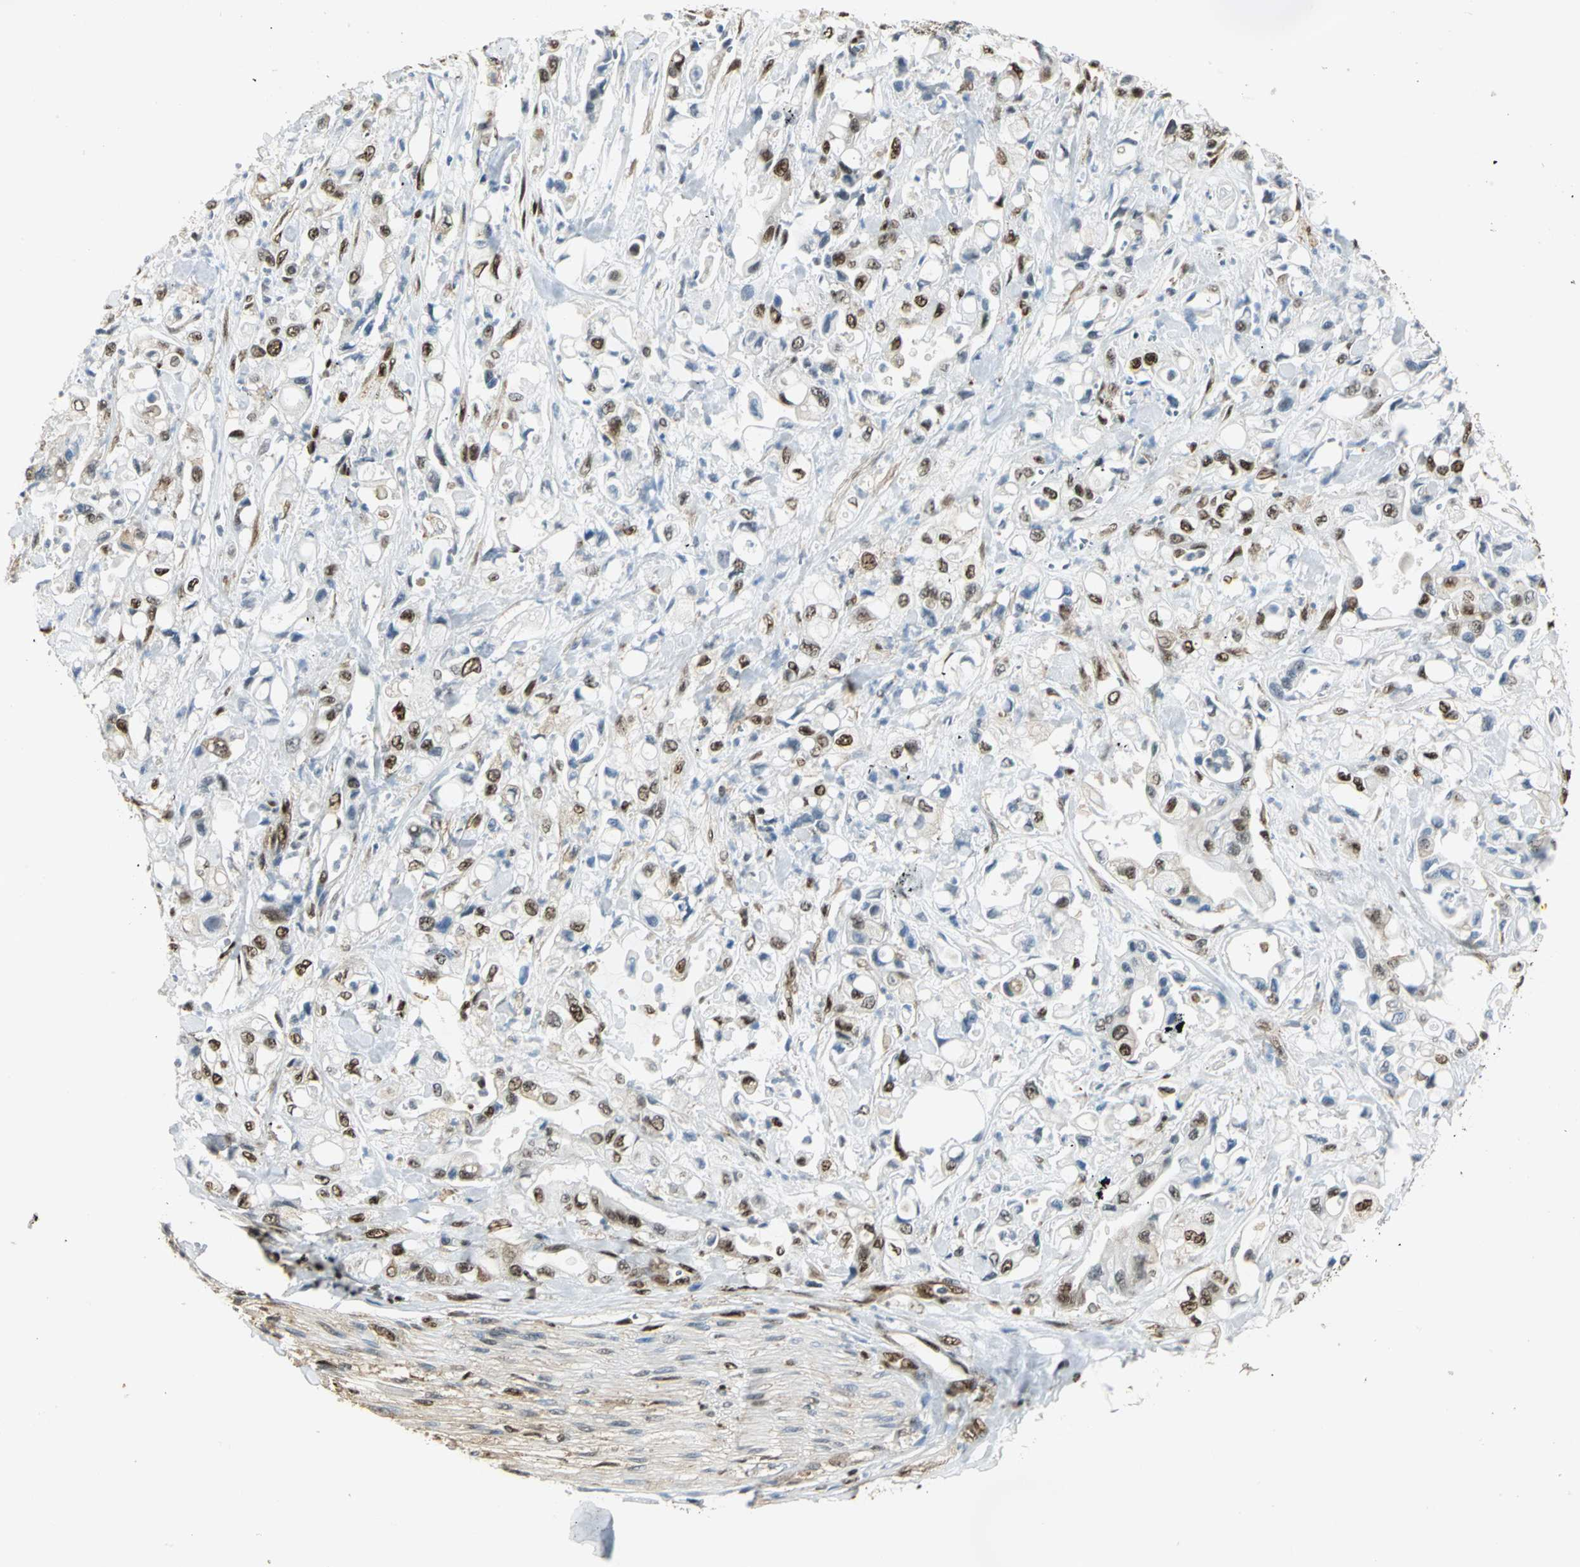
{"staining": {"intensity": "moderate", "quantity": ">75%", "location": "cytoplasmic/membranous,nuclear"}, "tissue": "pancreatic cancer", "cell_type": "Tumor cells", "image_type": "cancer", "snomed": [{"axis": "morphology", "description": "Adenocarcinoma, NOS"}, {"axis": "topography", "description": "Pancreas"}], "caption": "Immunohistochemistry (IHC) of human pancreatic cancer (adenocarcinoma) demonstrates medium levels of moderate cytoplasmic/membranous and nuclear staining in approximately >75% of tumor cells. (DAB IHC, brown staining for protein, blue staining for nuclei).", "gene": "DDX5", "patient": {"sex": "male", "age": 70}}